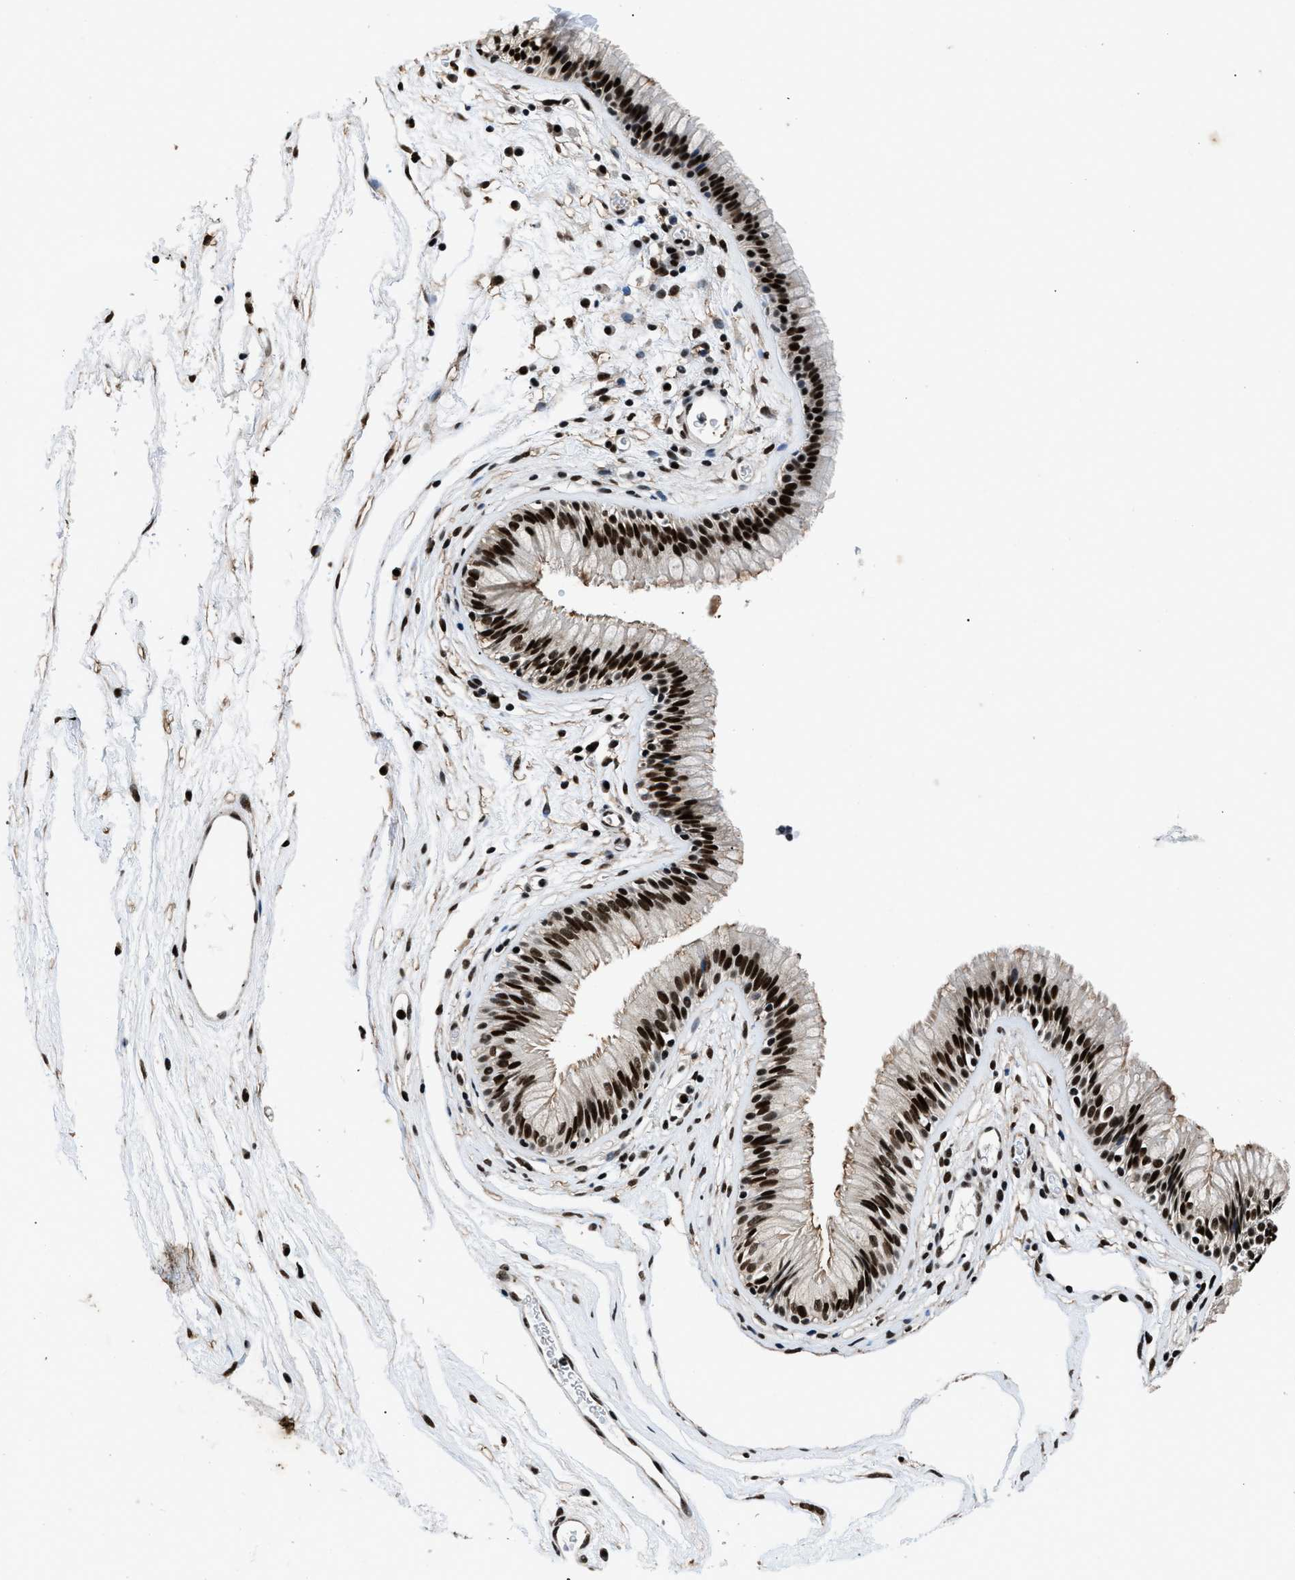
{"staining": {"intensity": "strong", "quantity": ">75%", "location": "nuclear"}, "tissue": "nasopharynx", "cell_type": "Respiratory epithelial cells", "image_type": "normal", "snomed": [{"axis": "morphology", "description": "Normal tissue, NOS"}, {"axis": "morphology", "description": "Inflammation, NOS"}, {"axis": "topography", "description": "Nasopharynx"}], "caption": "Immunohistochemistry of benign human nasopharynx exhibits high levels of strong nuclear expression in about >75% of respiratory epithelial cells. (brown staining indicates protein expression, while blue staining denotes nuclei).", "gene": "HNRNPF", "patient": {"sex": "male", "age": 48}}